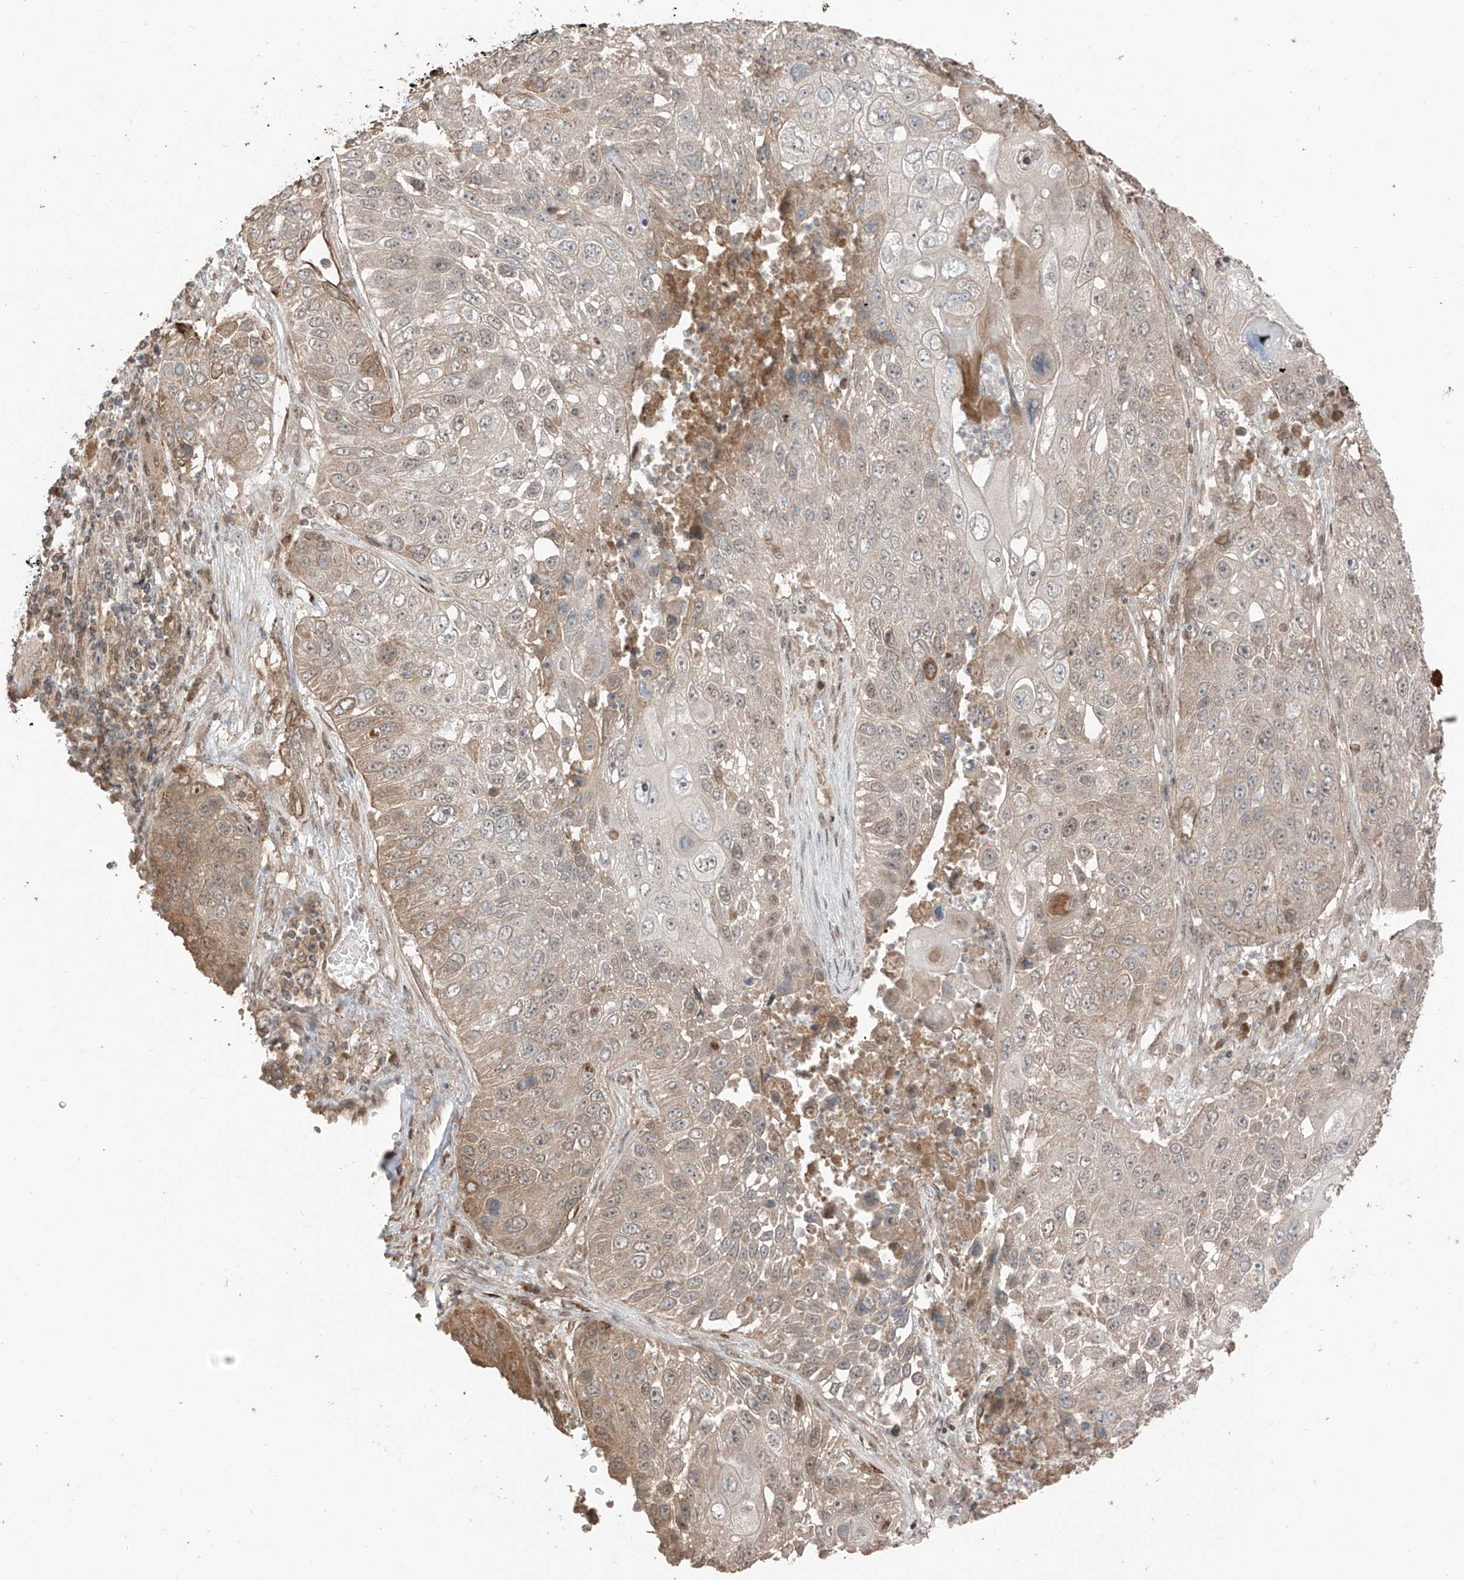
{"staining": {"intensity": "moderate", "quantity": "<25%", "location": "cytoplasmic/membranous"}, "tissue": "lung cancer", "cell_type": "Tumor cells", "image_type": "cancer", "snomed": [{"axis": "morphology", "description": "Squamous cell carcinoma, NOS"}, {"axis": "topography", "description": "Lung"}], "caption": "Immunohistochemistry photomicrograph of neoplastic tissue: lung cancer stained using immunohistochemistry demonstrates low levels of moderate protein expression localized specifically in the cytoplasmic/membranous of tumor cells, appearing as a cytoplasmic/membranous brown color.", "gene": "COLGALT2", "patient": {"sex": "male", "age": 61}}